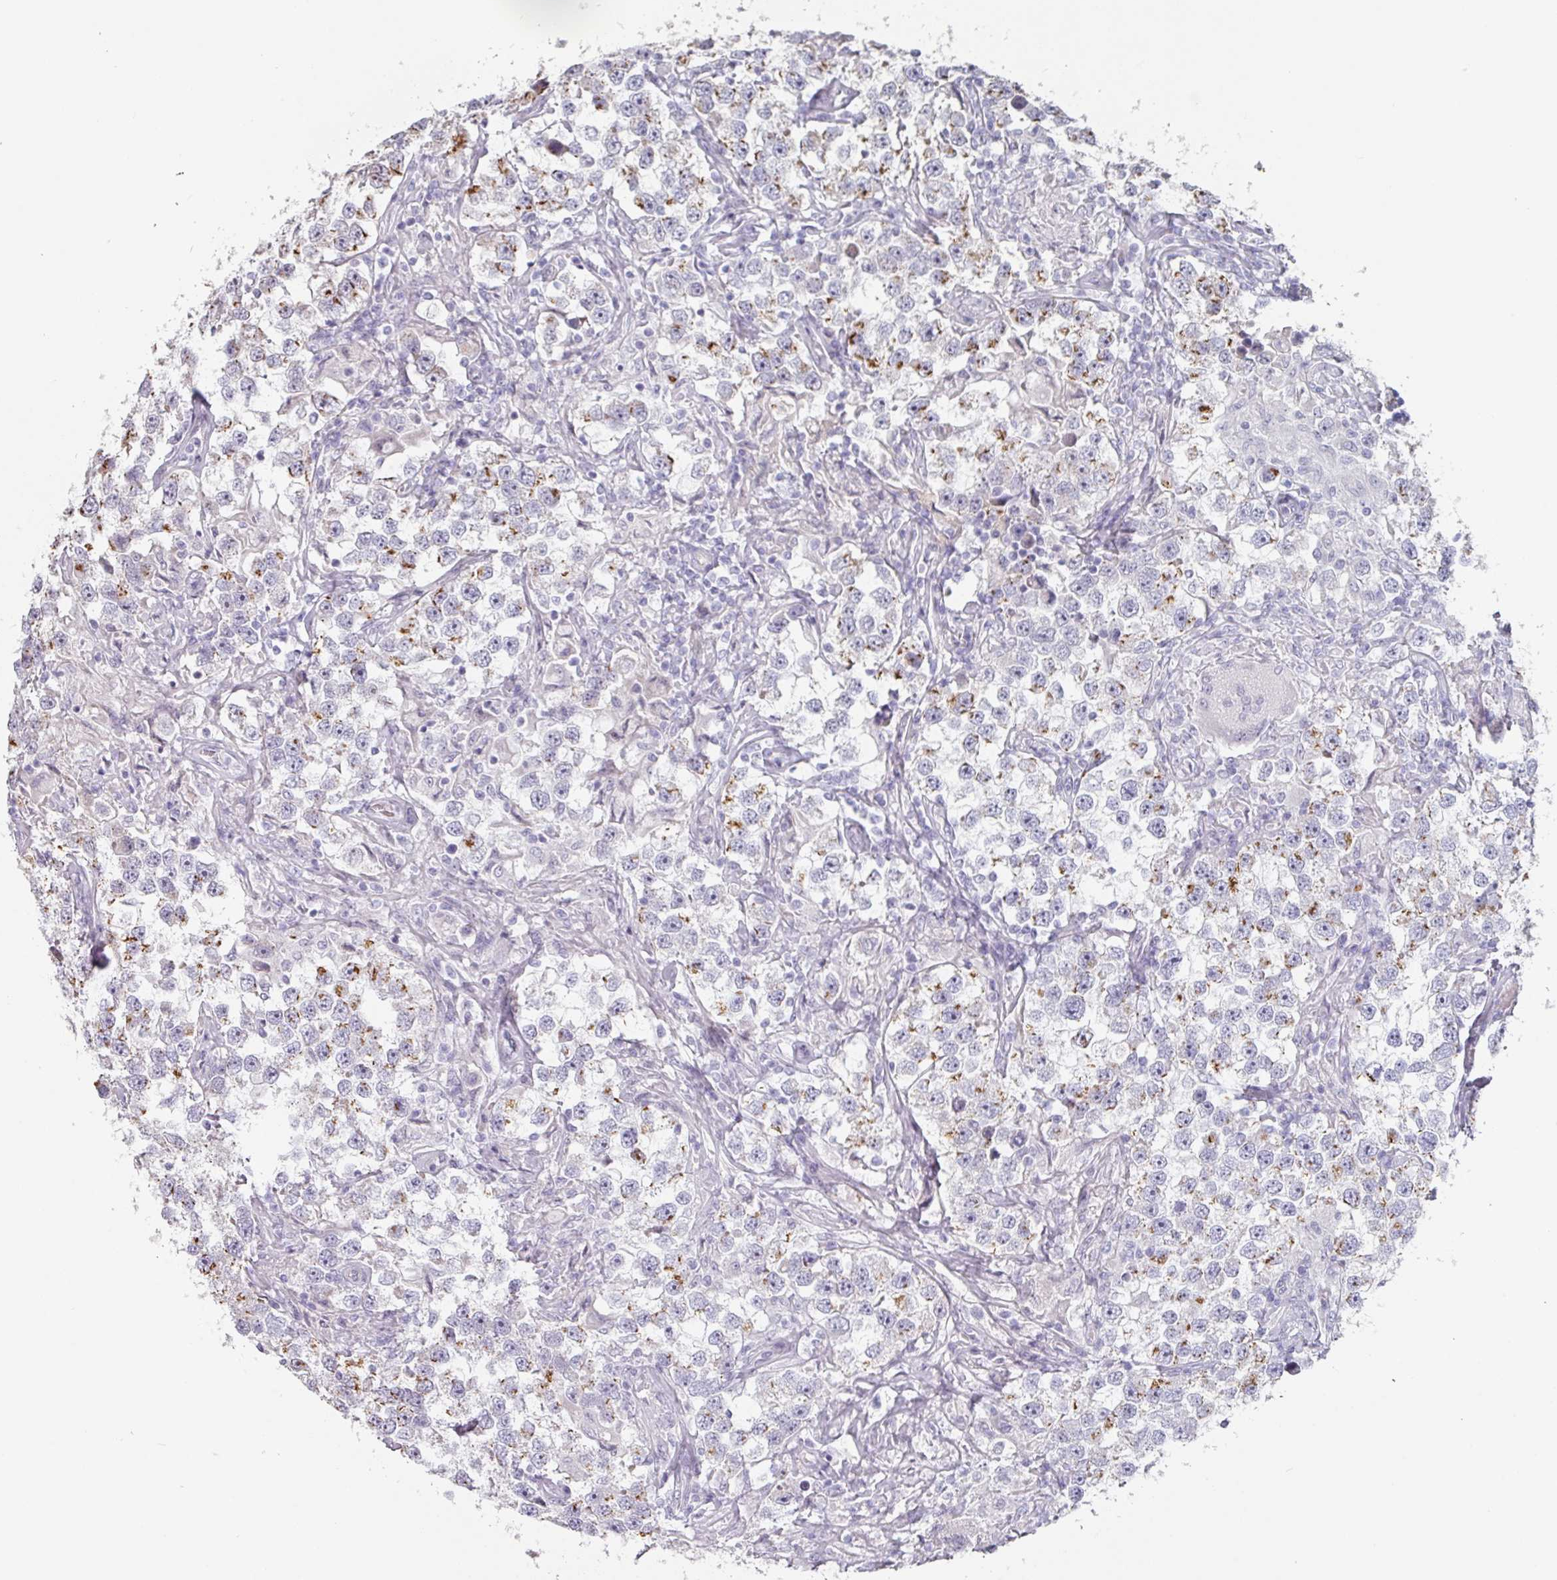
{"staining": {"intensity": "moderate", "quantity": "<25%", "location": "cytoplasmic/membranous"}, "tissue": "testis cancer", "cell_type": "Tumor cells", "image_type": "cancer", "snomed": [{"axis": "morphology", "description": "Seminoma, NOS"}, {"axis": "topography", "description": "Testis"}], "caption": "This is an image of immunohistochemistry staining of seminoma (testis), which shows moderate staining in the cytoplasmic/membranous of tumor cells.", "gene": "CEP78", "patient": {"sex": "male", "age": 46}}